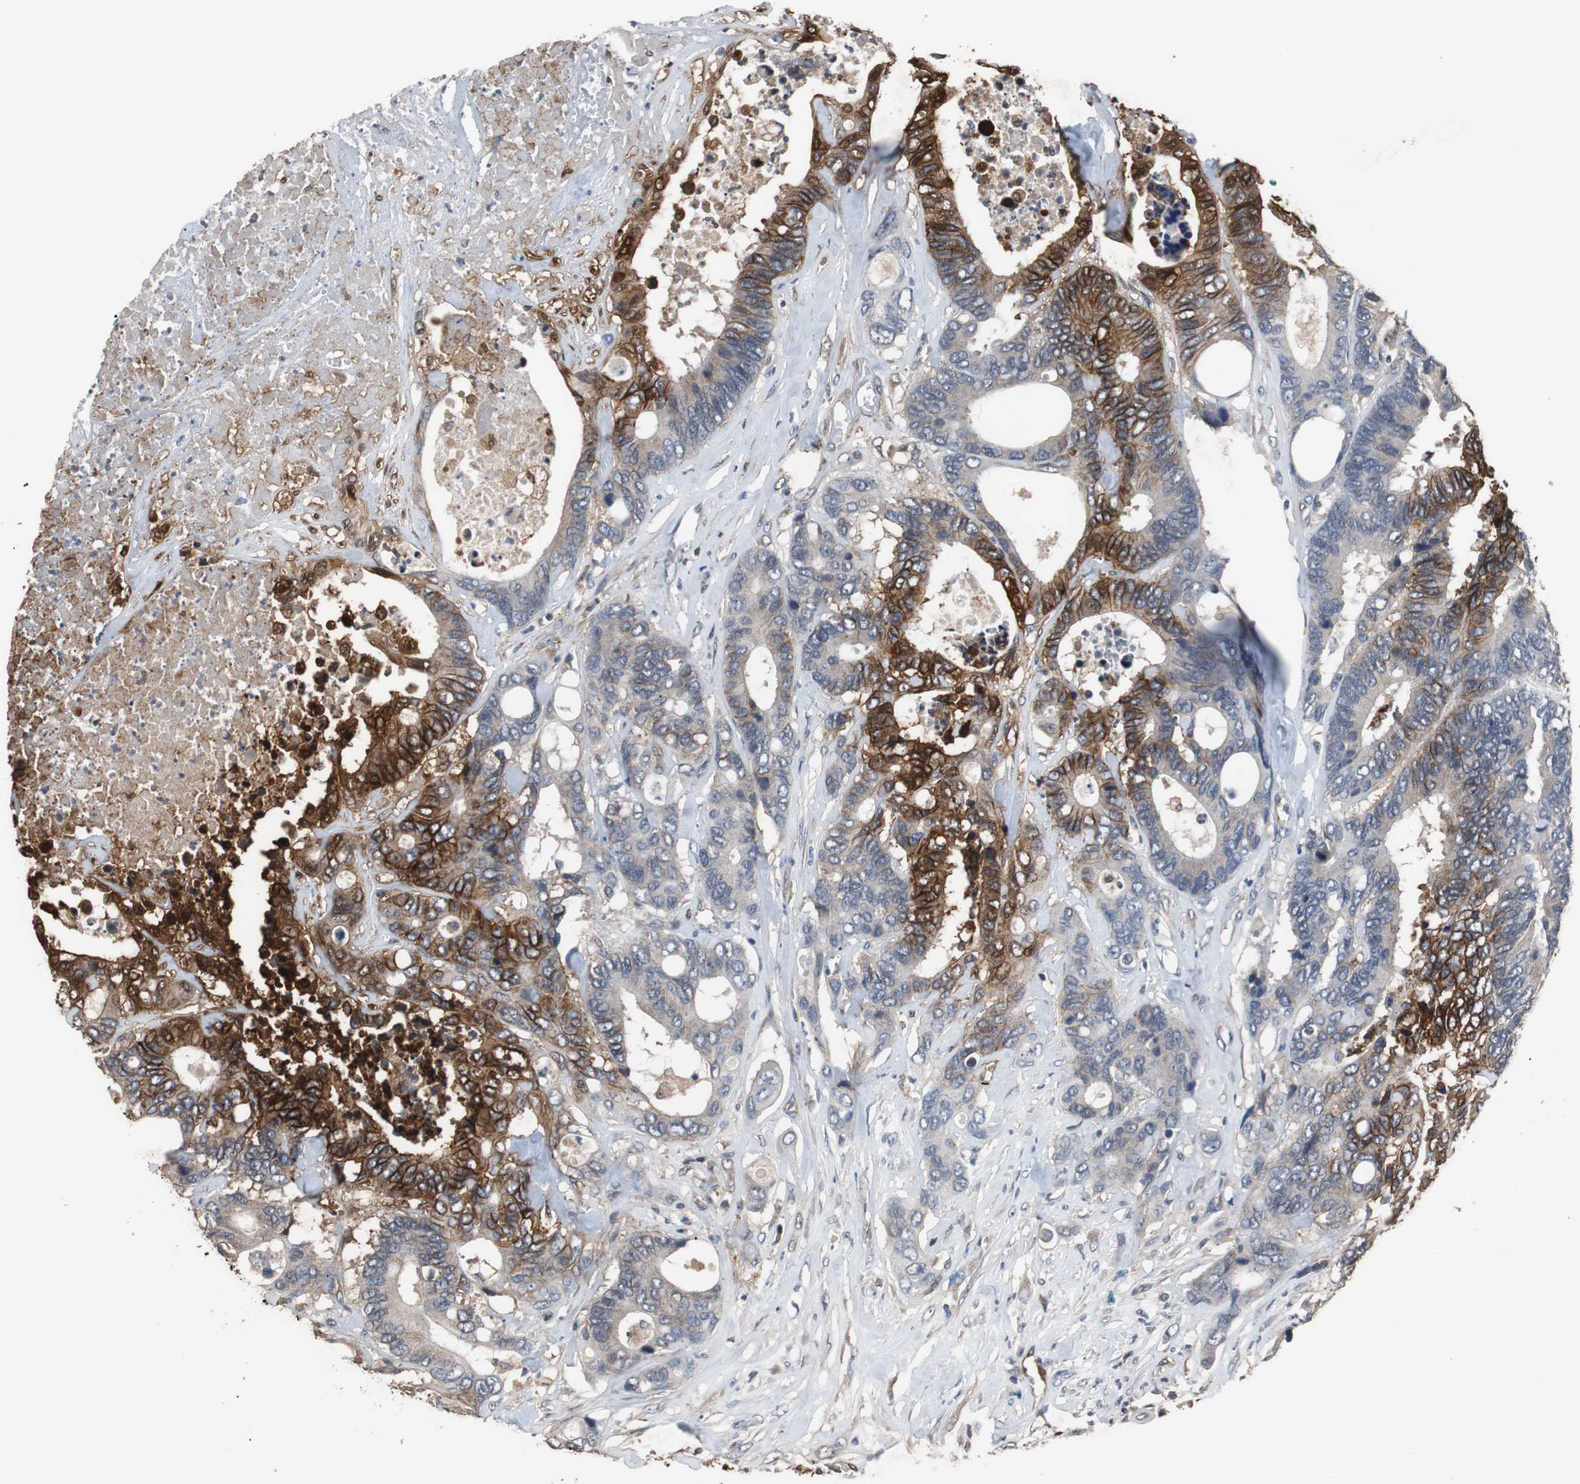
{"staining": {"intensity": "strong", "quantity": "25%-75%", "location": "cytoplasmic/membranous,nuclear"}, "tissue": "colorectal cancer", "cell_type": "Tumor cells", "image_type": "cancer", "snomed": [{"axis": "morphology", "description": "Adenocarcinoma, NOS"}, {"axis": "topography", "description": "Rectum"}], "caption": "Colorectal adenocarcinoma stained with a protein marker reveals strong staining in tumor cells.", "gene": "NDRG1", "patient": {"sex": "male", "age": 55}}